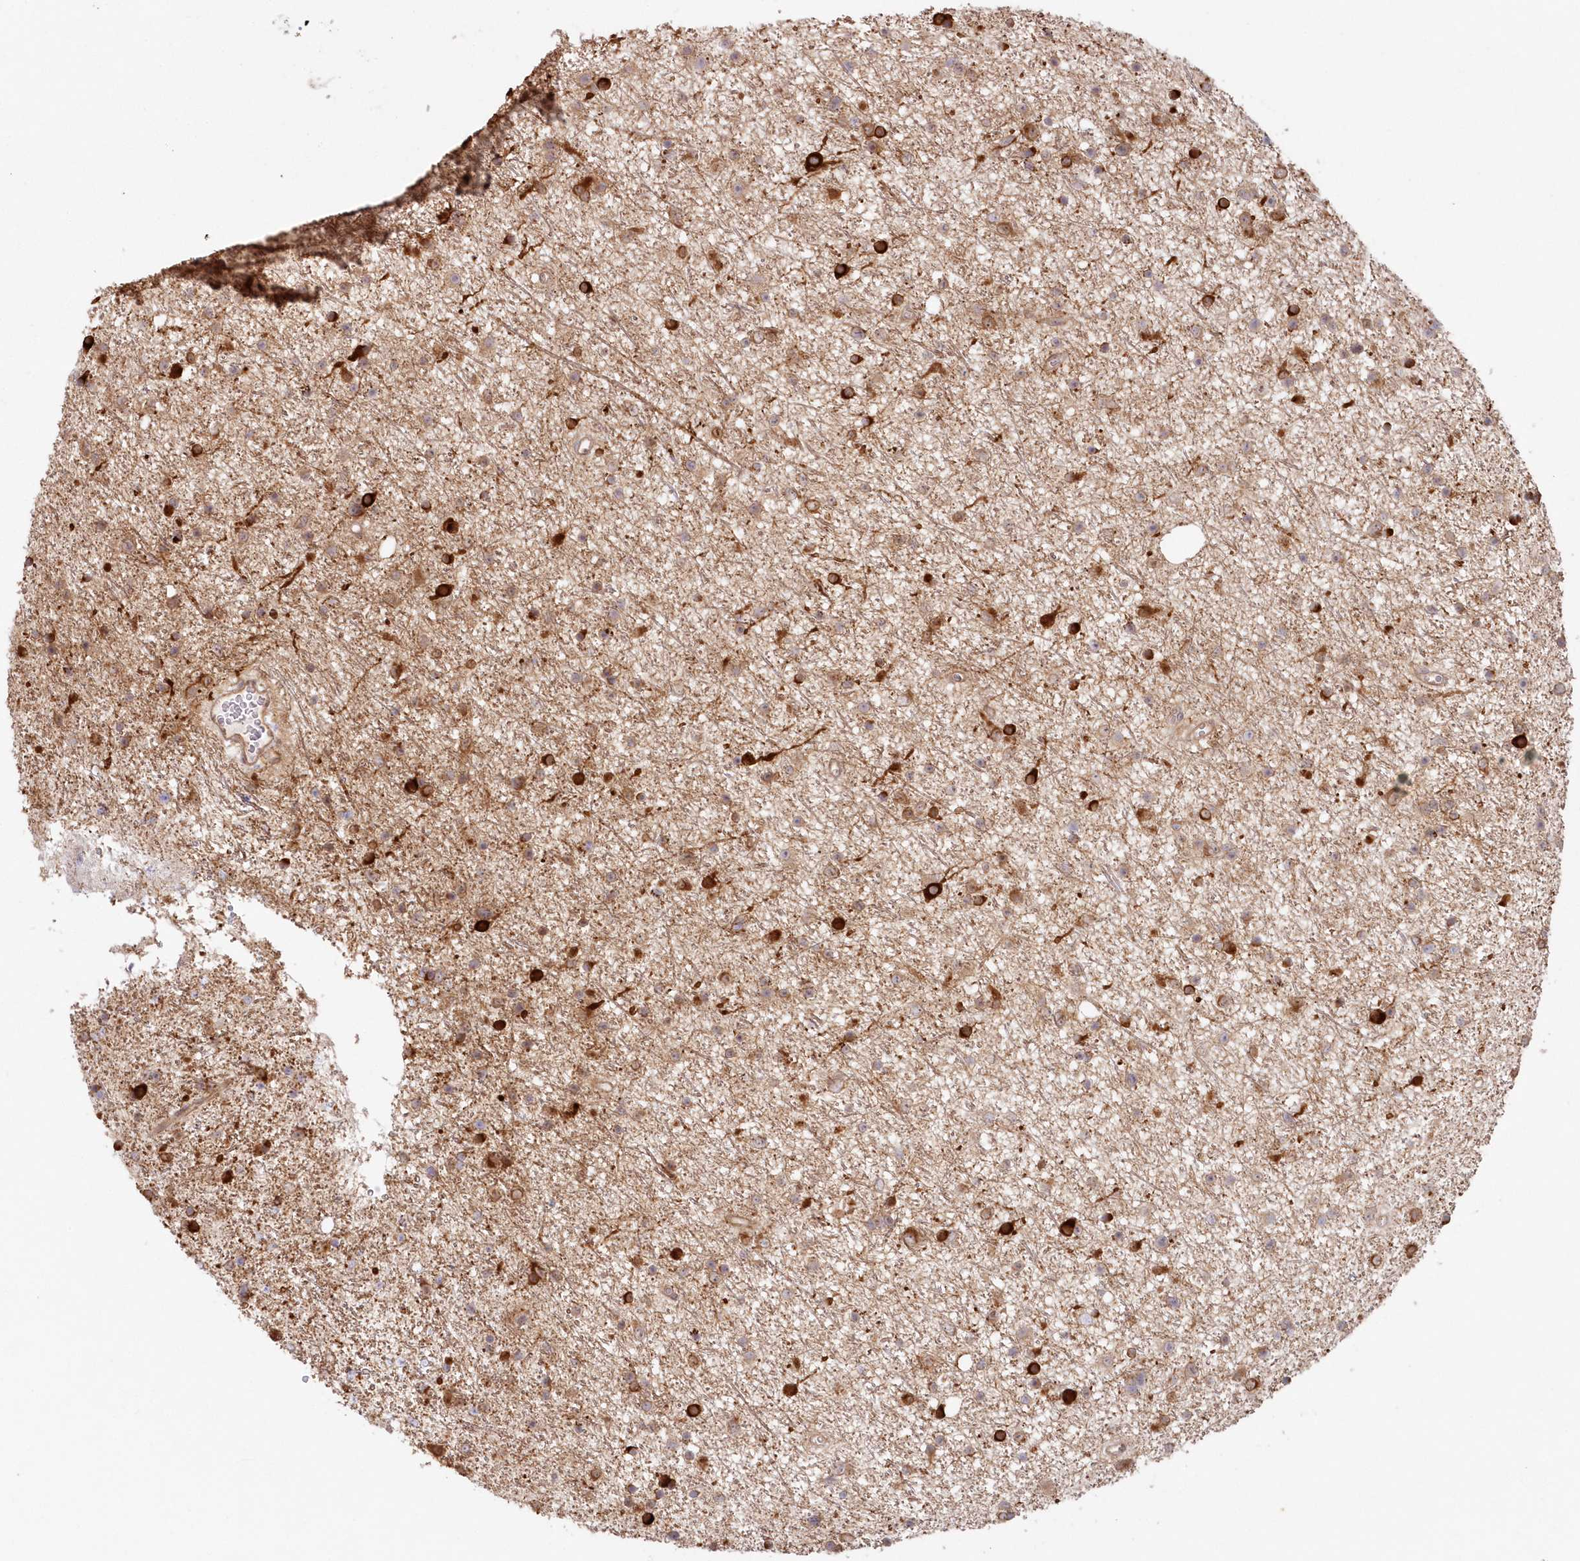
{"staining": {"intensity": "weak", "quantity": "25%-75%", "location": "cytoplasmic/membranous"}, "tissue": "glioma", "cell_type": "Tumor cells", "image_type": "cancer", "snomed": [{"axis": "morphology", "description": "Glioma, malignant, Low grade"}, {"axis": "topography", "description": "Cerebral cortex"}], "caption": "Human malignant glioma (low-grade) stained with a brown dye demonstrates weak cytoplasmic/membranous positive positivity in approximately 25%-75% of tumor cells.", "gene": "GBE1", "patient": {"sex": "female", "age": 39}}